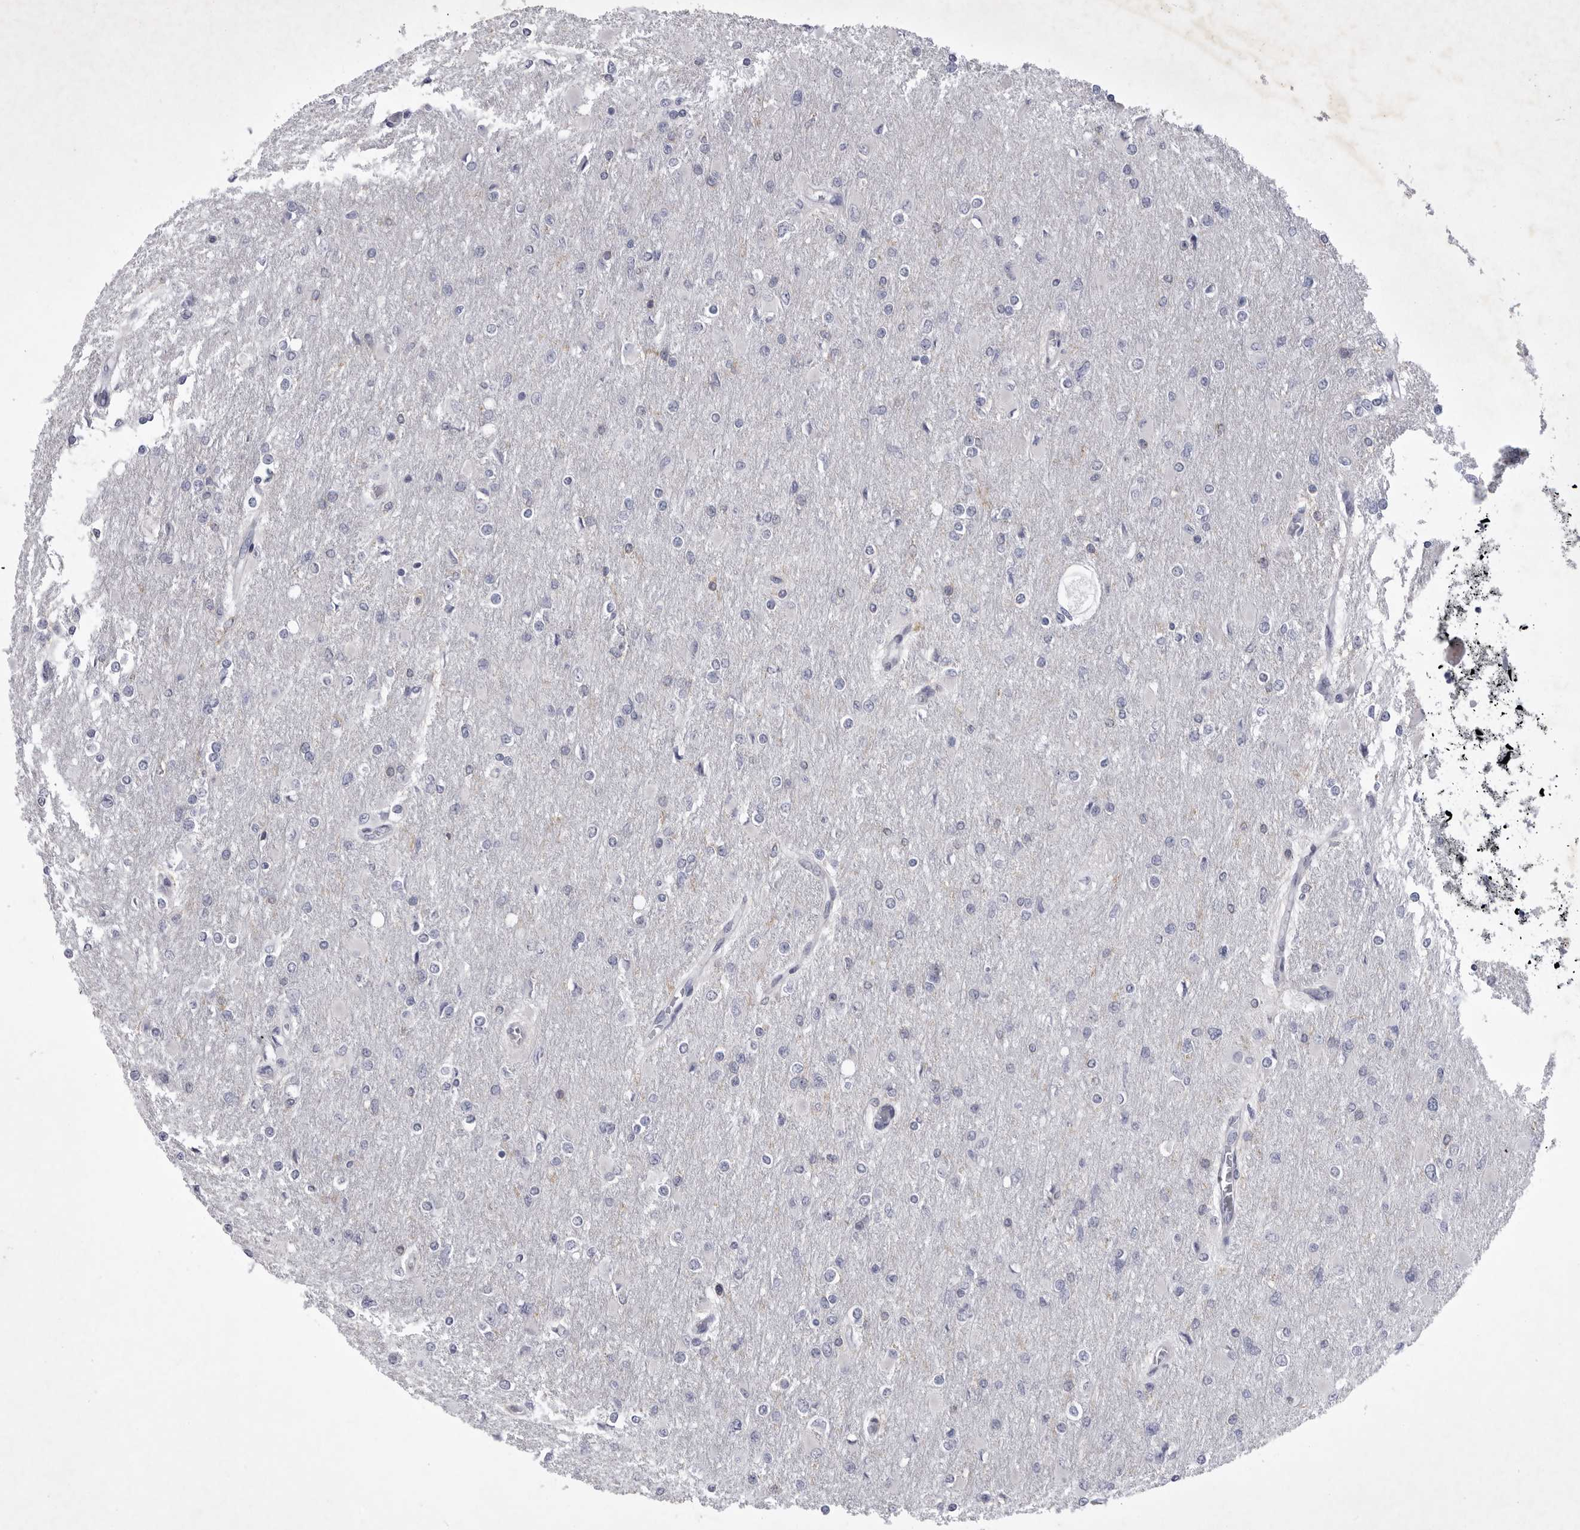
{"staining": {"intensity": "negative", "quantity": "none", "location": "none"}, "tissue": "glioma", "cell_type": "Tumor cells", "image_type": "cancer", "snomed": [{"axis": "morphology", "description": "Glioma, malignant, High grade"}, {"axis": "topography", "description": "Cerebral cortex"}], "caption": "Immunohistochemistry photomicrograph of glioma stained for a protein (brown), which exhibits no expression in tumor cells.", "gene": "SIGLEC10", "patient": {"sex": "female", "age": 36}}